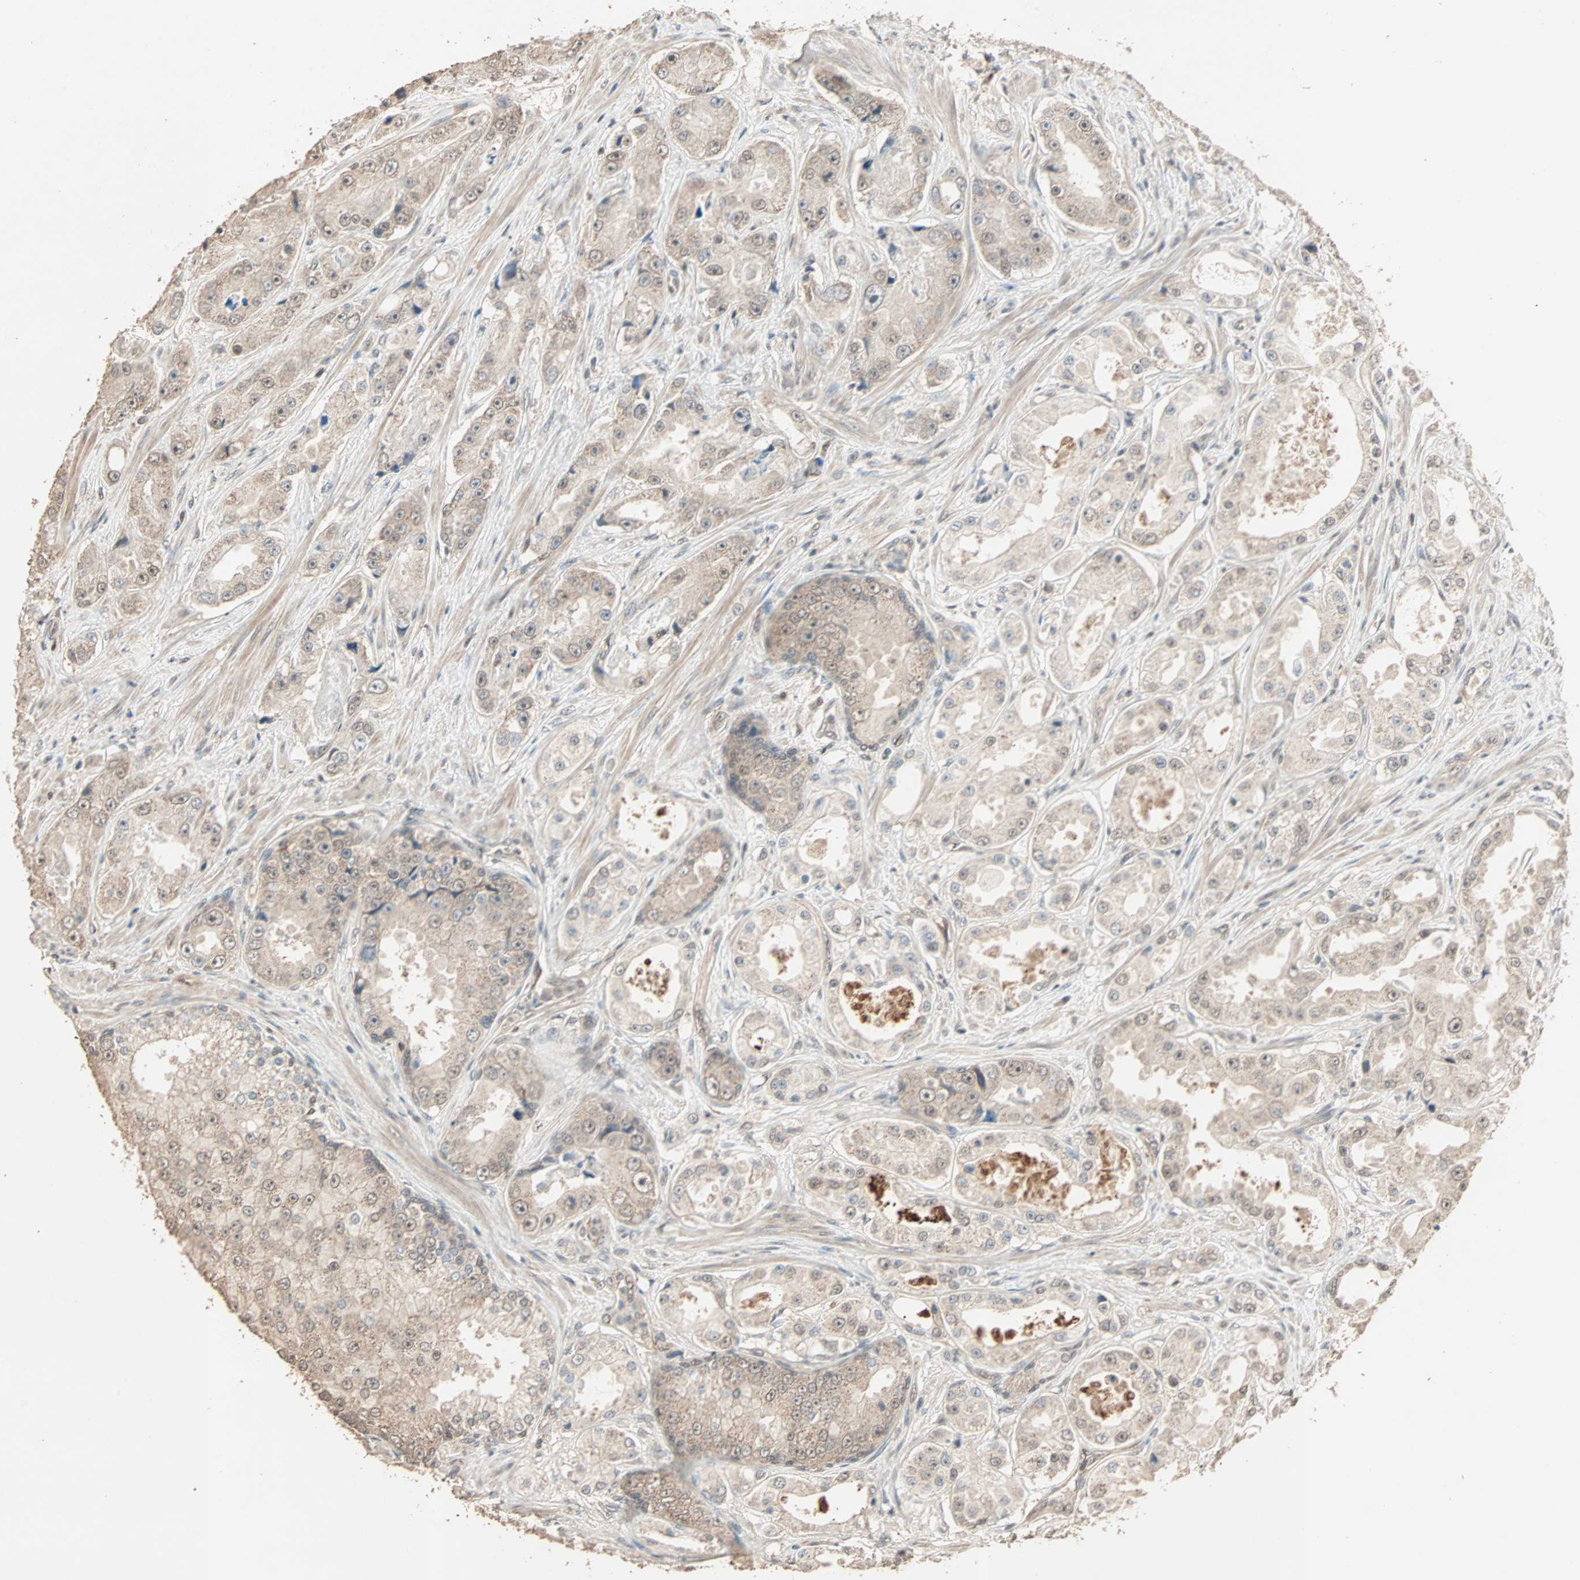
{"staining": {"intensity": "weak", "quantity": "25%-75%", "location": "cytoplasmic/membranous,nuclear"}, "tissue": "prostate cancer", "cell_type": "Tumor cells", "image_type": "cancer", "snomed": [{"axis": "morphology", "description": "Adenocarcinoma, High grade"}, {"axis": "topography", "description": "Prostate"}], "caption": "Immunohistochemical staining of human prostate adenocarcinoma (high-grade) demonstrates low levels of weak cytoplasmic/membranous and nuclear protein expression in approximately 25%-75% of tumor cells.", "gene": "ZBTB33", "patient": {"sex": "male", "age": 73}}